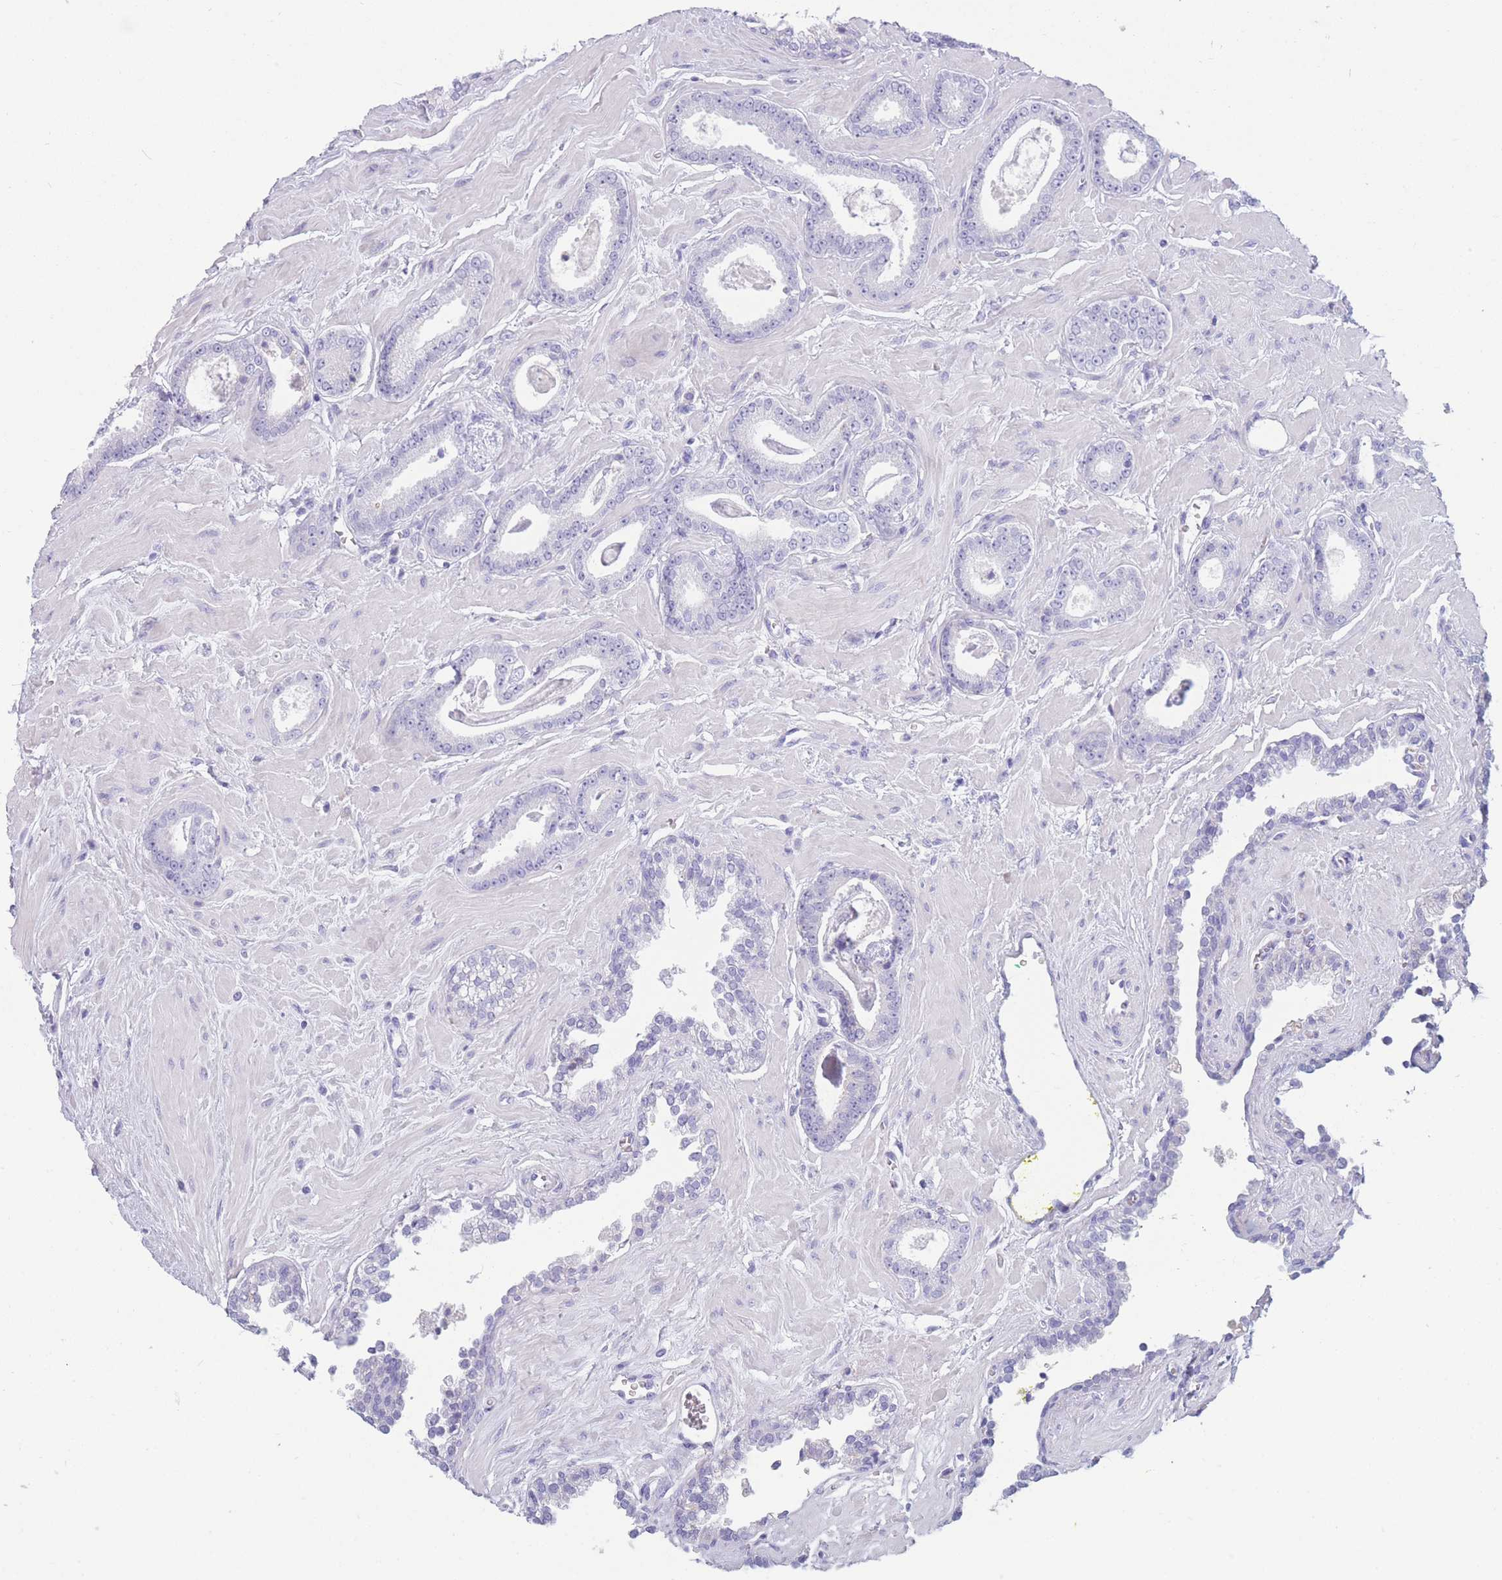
{"staining": {"intensity": "negative", "quantity": "none", "location": "none"}, "tissue": "prostate cancer", "cell_type": "Tumor cells", "image_type": "cancer", "snomed": [{"axis": "morphology", "description": "Adenocarcinoma, Low grade"}, {"axis": "topography", "description": "Prostate"}], "caption": "Protein analysis of low-grade adenocarcinoma (prostate) displays no significant staining in tumor cells.", "gene": "COL27A1", "patient": {"sex": "male", "age": 60}}